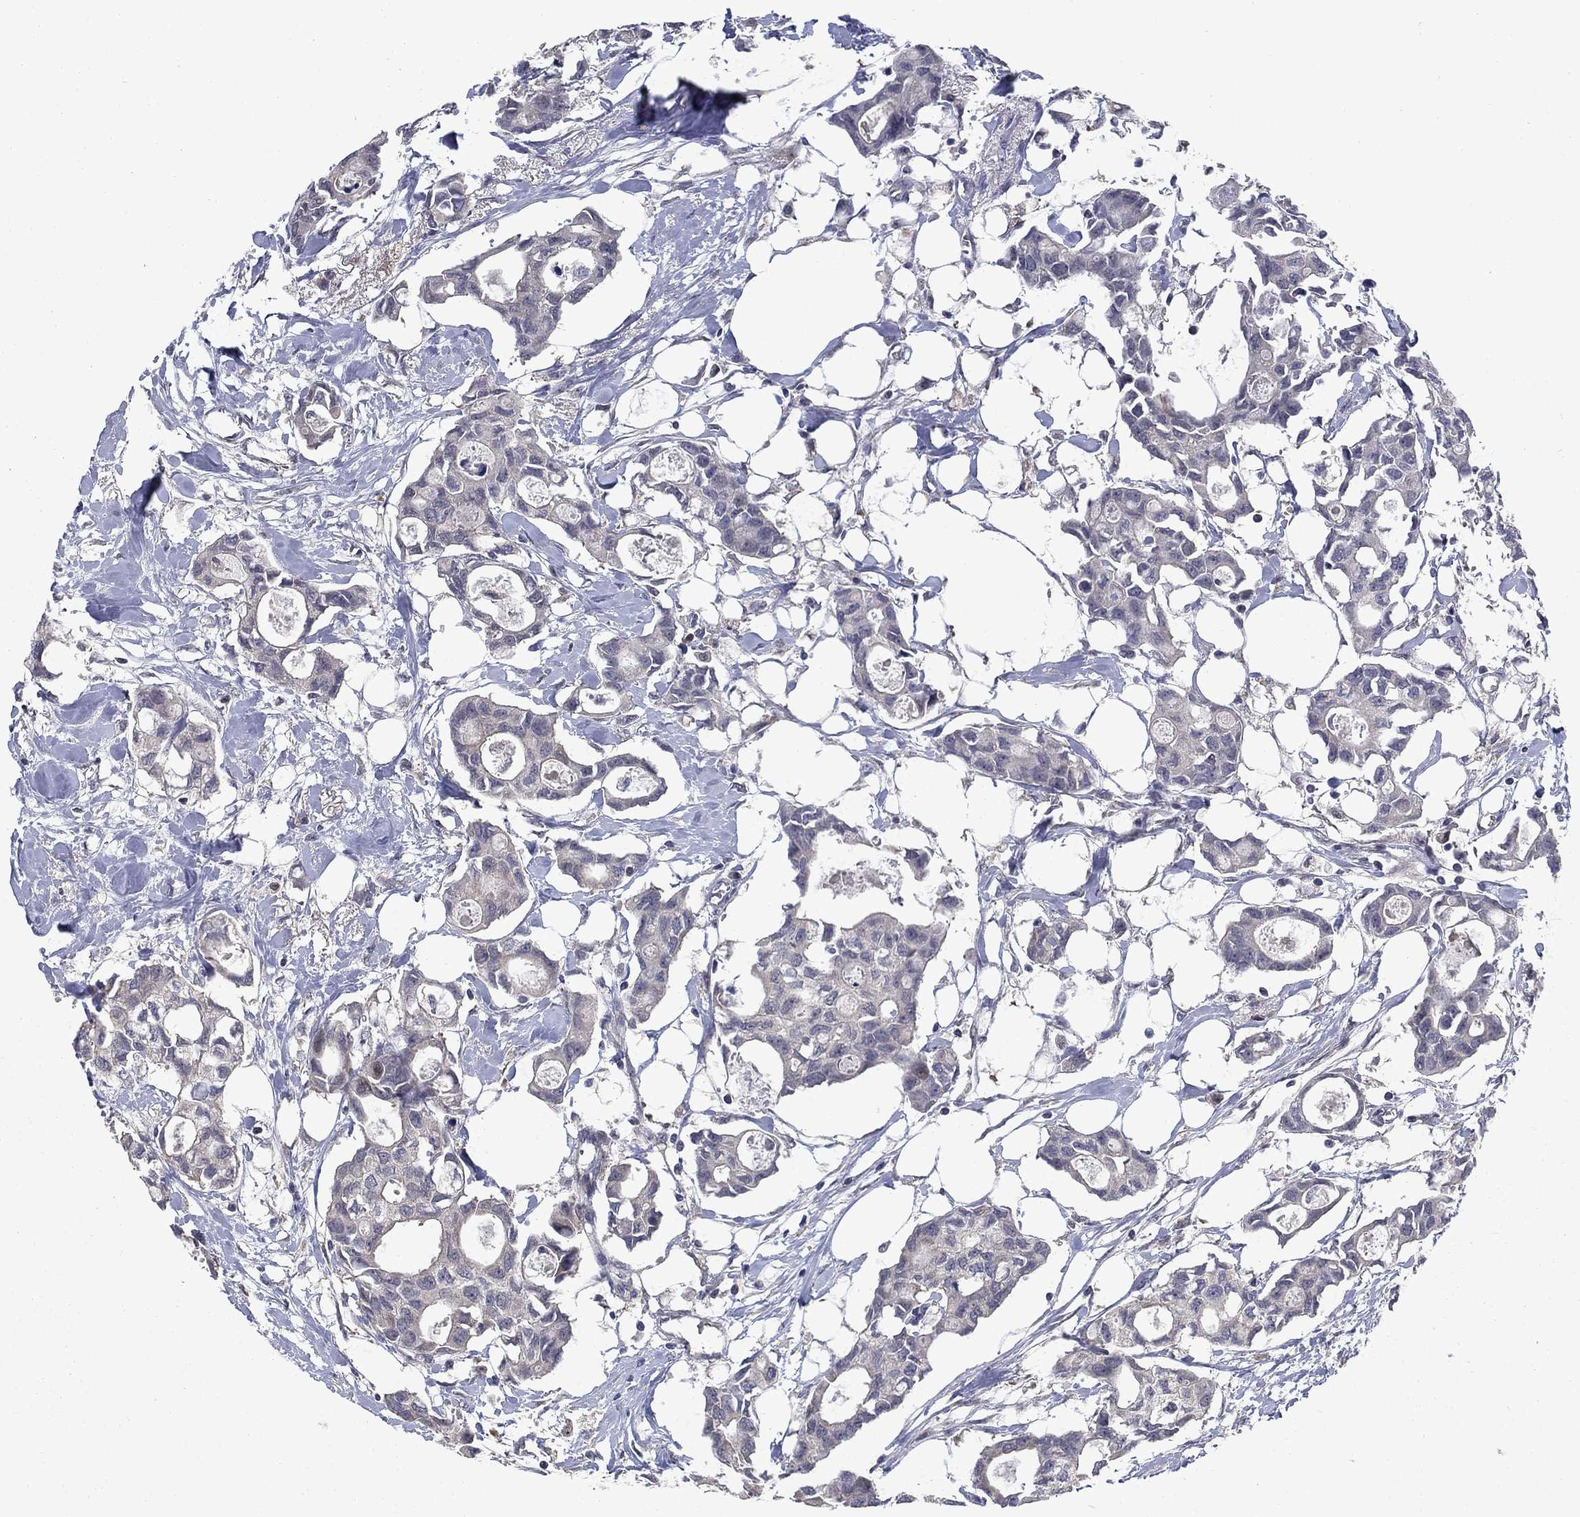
{"staining": {"intensity": "negative", "quantity": "none", "location": "none"}, "tissue": "breast cancer", "cell_type": "Tumor cells", "image_type": "cancer", "snomed": [{"axis": "morphology", "description": "Duct carcinoma"}, {"axis": "topography", "description": "Breast"}], "caption": "High power microscopy micrograph of an immunohistochemistry micrograph of breast invasive ductal carcinoma, revealing no significant staining in tumor cells.", "gene": "FAM3B", "patient": {"sex": "female", "age": 83}}